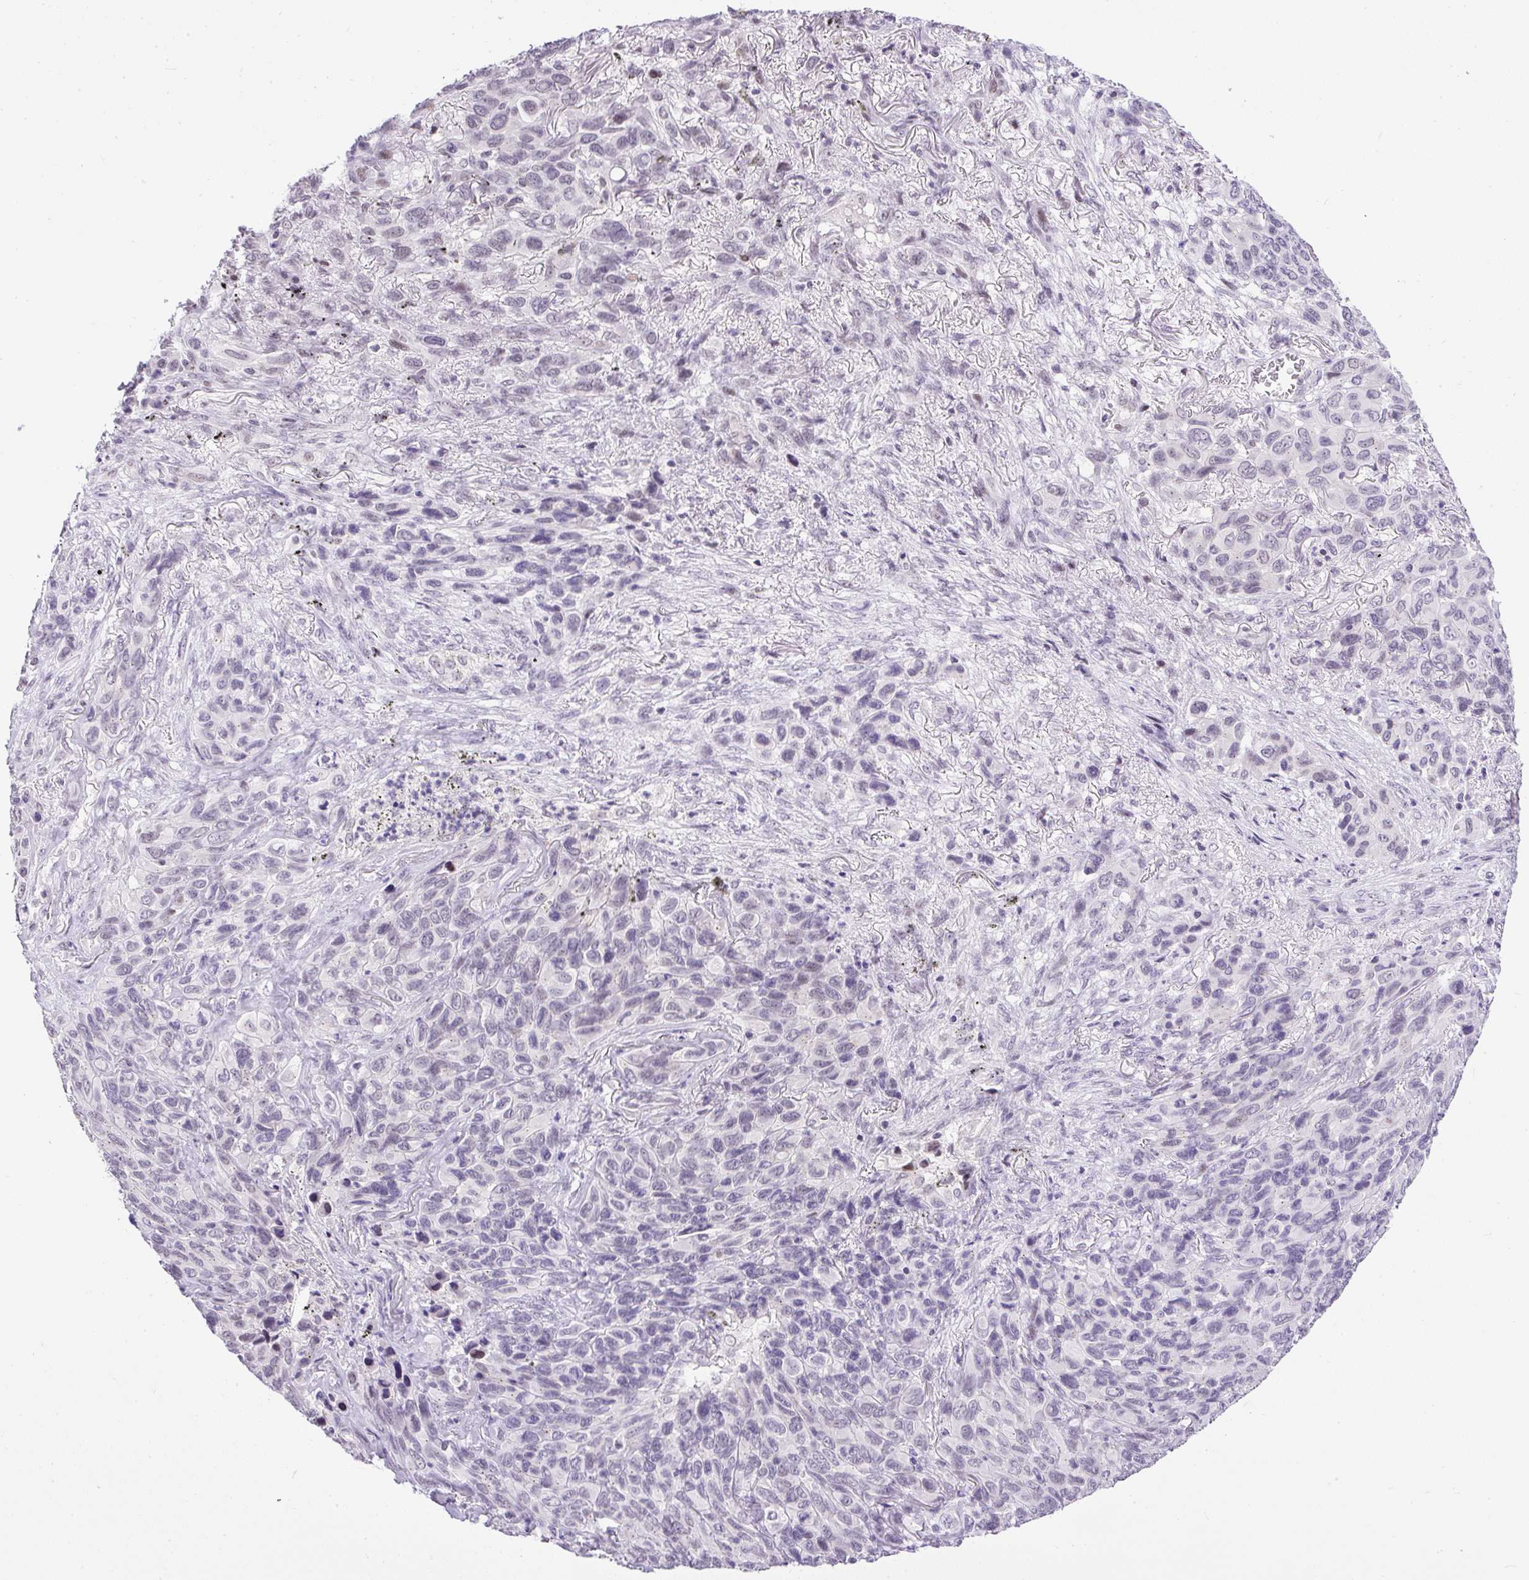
{"staining": {"intensity": "weak", "quantity": "<25%", "location": "nuclear"}, "tissue": "melanoma", "cell_type": "Tumor cells", "image_type": "cancer", "snomed": [{"axis": "morphology", "description": "Malignant melanoma, Metastatic site"}, {"axis": "topography", "description": "Lung"}], "caption": "A high-resolution image shows IHC staining of melanoma, which demonstrates no significant expression in tumor cells.", "gene": "WNT10B", "patient": {"sex": "male", "age": 48}}